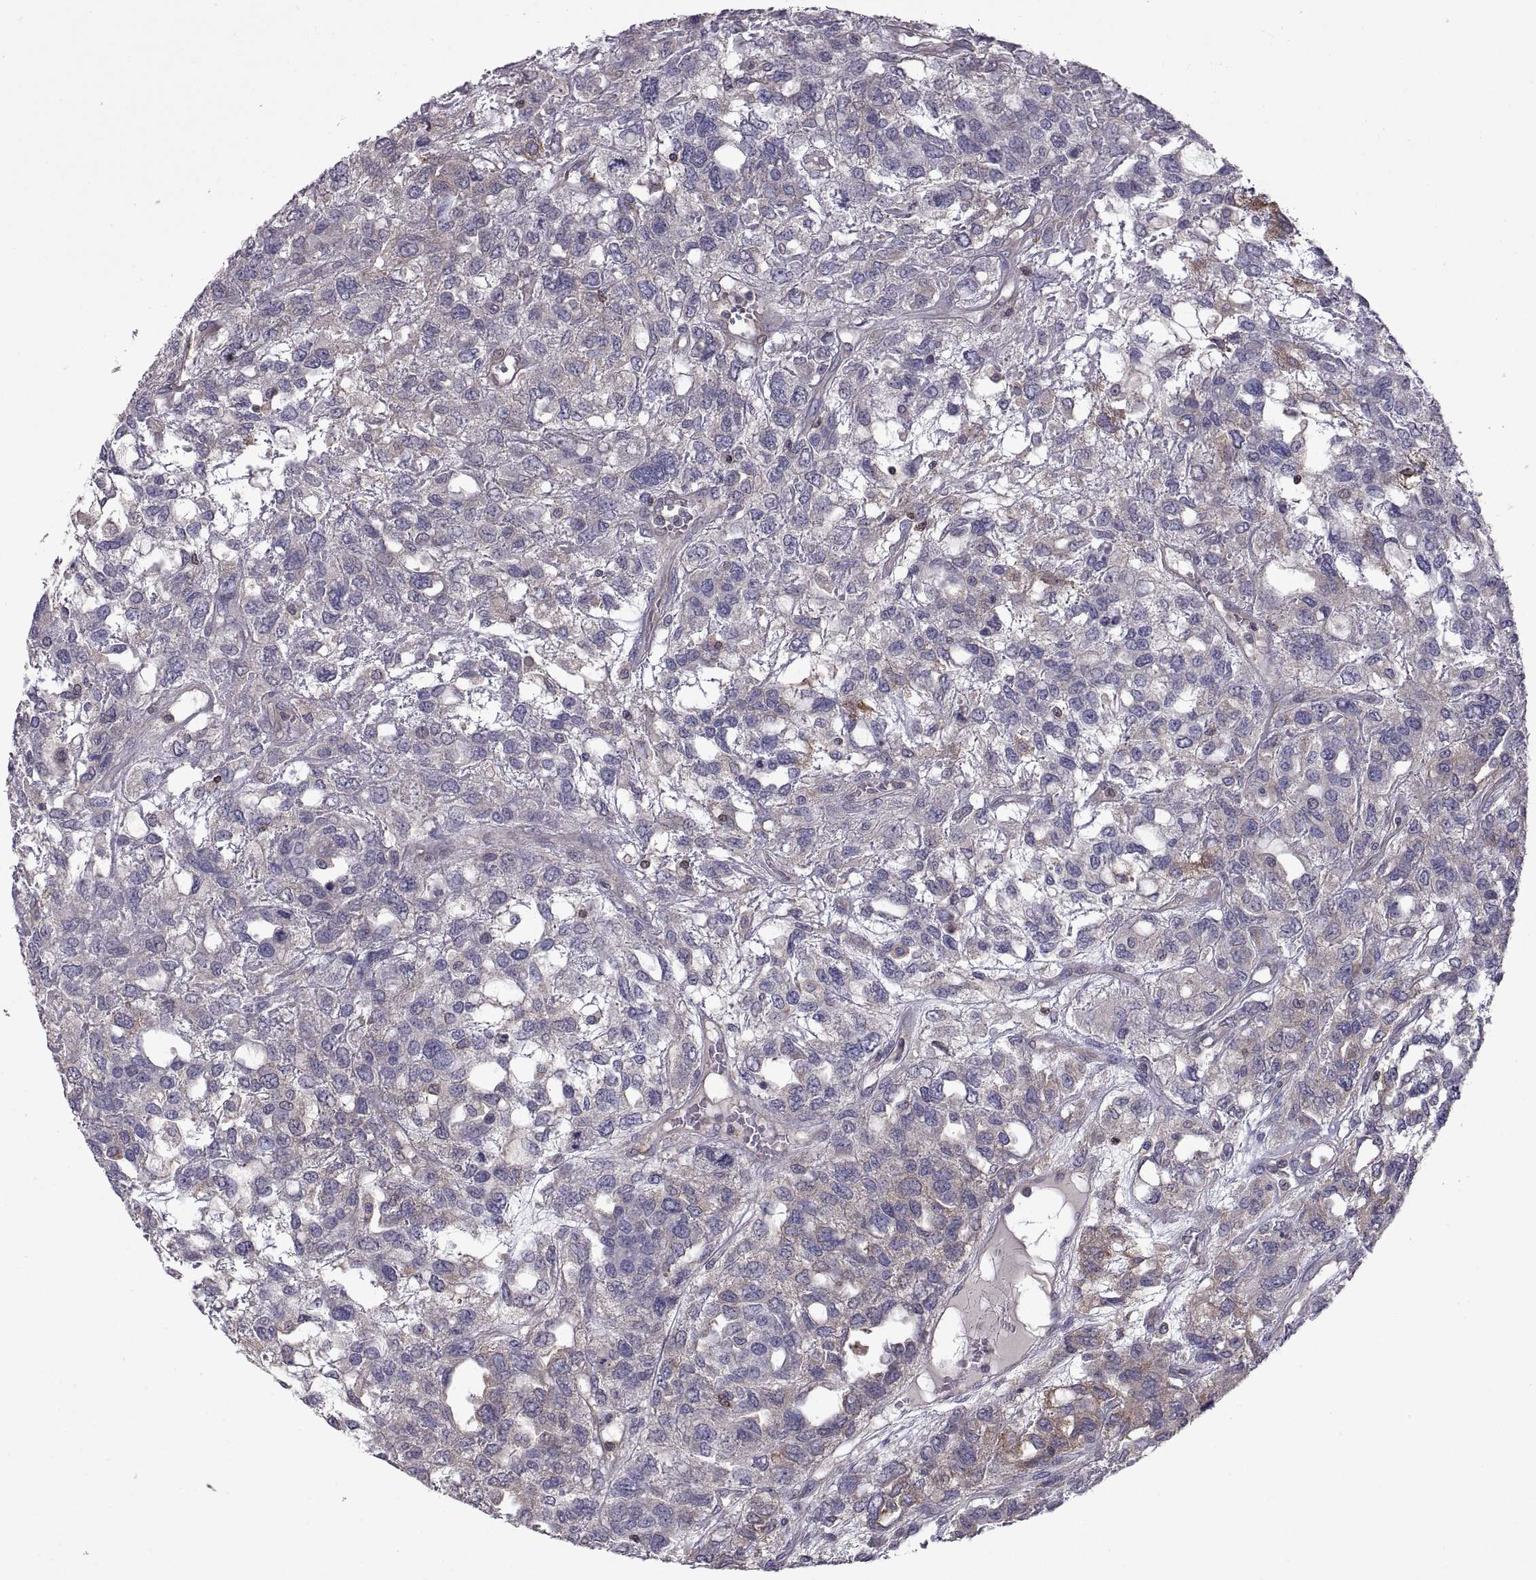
{"staining": {"intensity": "moderate", "quantity": "<25%", "location": "cytoplasmic/membranous"}, "tissue": "testis cancer", "cell_type": "Tumor cells", "image_type": "cancer", "snomed": [{"axis": "morphology", "description": "Seminoma, NOS"}, {"axis": "topography", "description": "Testis"}], "caption": "Brown immunohistochemical staining in human testis seminoma reveals moderate cytoplasmic/membranous expression in about <25% of tumor cells.", "gene": "EZR", "patient": {"sex": "male", "age": 52}}